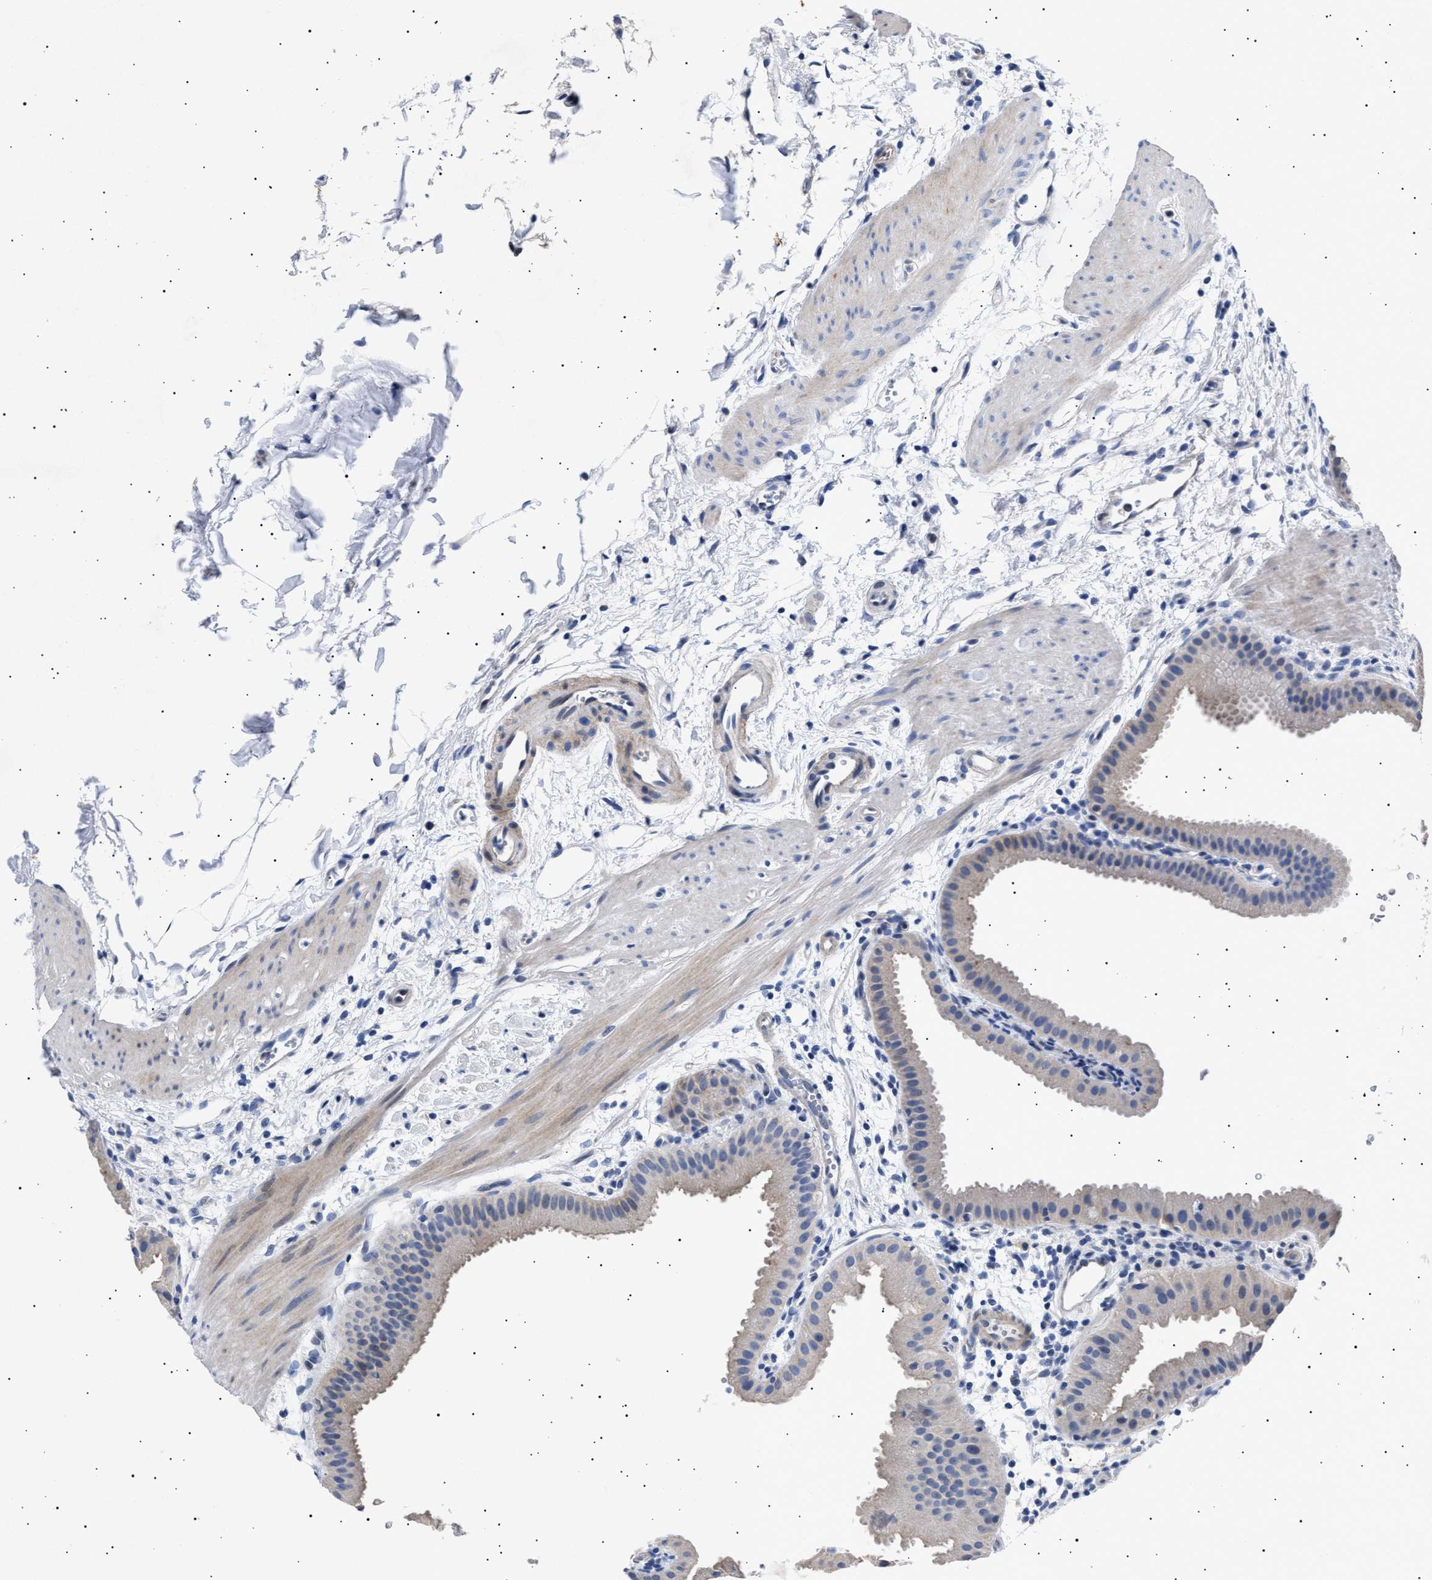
{"staining": {"intensity": "weak", "quantity": "<25%", "location": "cytoplasmic/membranous"}, "tissue": "gallbladder", "cell_type": "Glandular cells", "image_type": "normal", "snomed": [{"axis": "morphology", "description": "Normal tissue, NOS"}, {"axis": "topography", "description": "Gallbladder"}], "caption": "Immunohistochemical staining of normal gallbladder exhibits no significant expression in glandular cells. (IHC, brightfield microscopy, high magnification).", "gene": "HEMGN", "patient": {"sex": "female", "age": 64}}